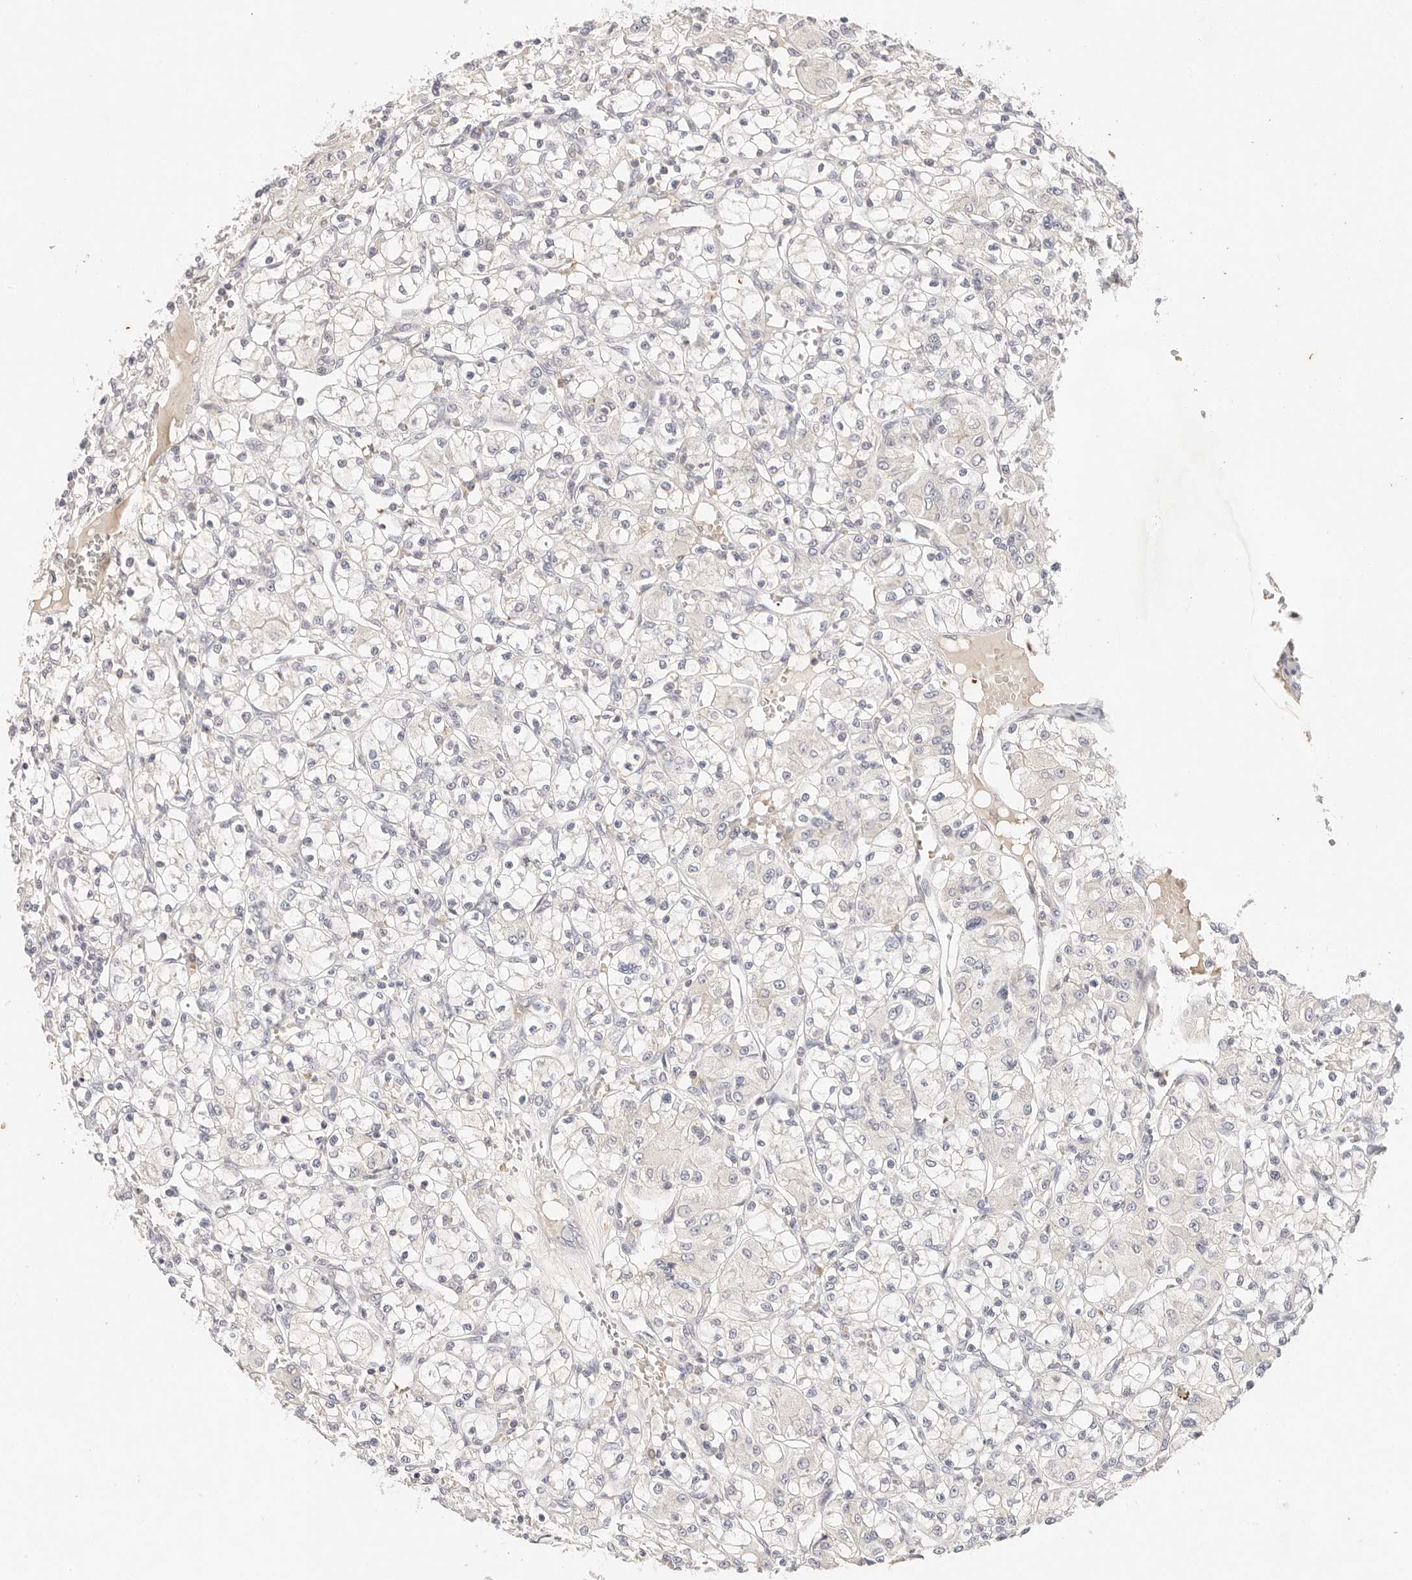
{"staining": {"intensity": "negative", "quantity": "none", "location": "none"}, "tissue": "renal cancer", "cell_type": "Tumor cells", "image_type": "cancer", "snomed": [{"axis": "morphology", "description": "Adenocarcinoma, NOS"}, {"axis": "topography", "description": "Kidney"}], "caption": "This is a photomicrograph of IHC staining of renal cancer (adenocarcinoma), which shows no staining in tumor cells.", "gene": "CXADR", "patient": {"sex": "female", "age": 59}}